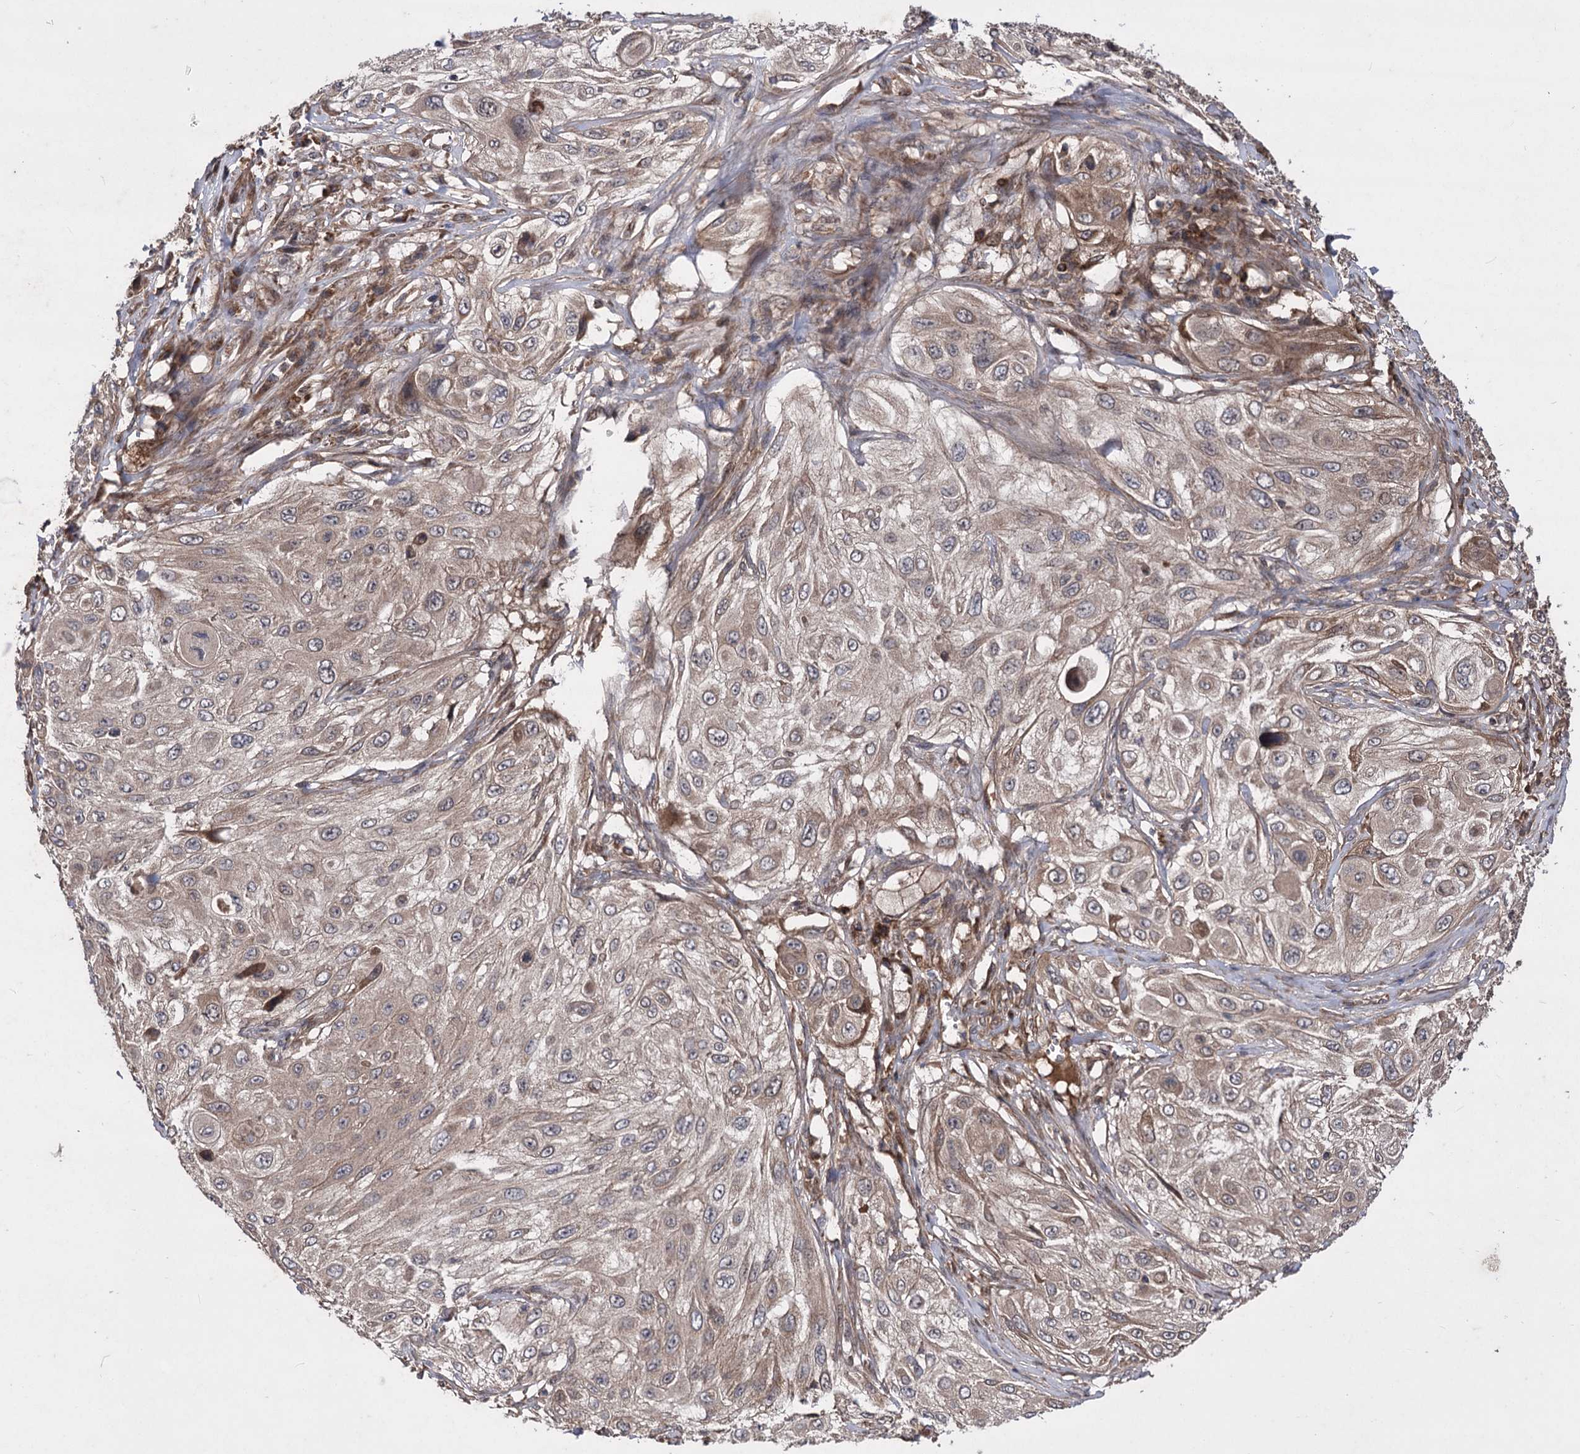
{"staining": {"intensity": "moderate", "quantity": ">75%", "location": "cytoplasmic/membranous"}, "tissue": "cervical cancer", "cell_type": "Tumor cells", "image_type": "cancer", "snomed": [{"axis": "morphology", "description": "Squamous cell carcinoma, NOS"}, {"axis": "topography", "description": "Cervix"}], "caption": "Immunohistochemistry (IHC) photomicrograph of squamous cell carcinoma (cervical) stained for a protein (brown), which shows medium levels of moderate cytoplasmic/membranous expression in about >75% of tumor cells.", "gene": "RASSF3", "patient": {"sex": "female", "age": 42}}